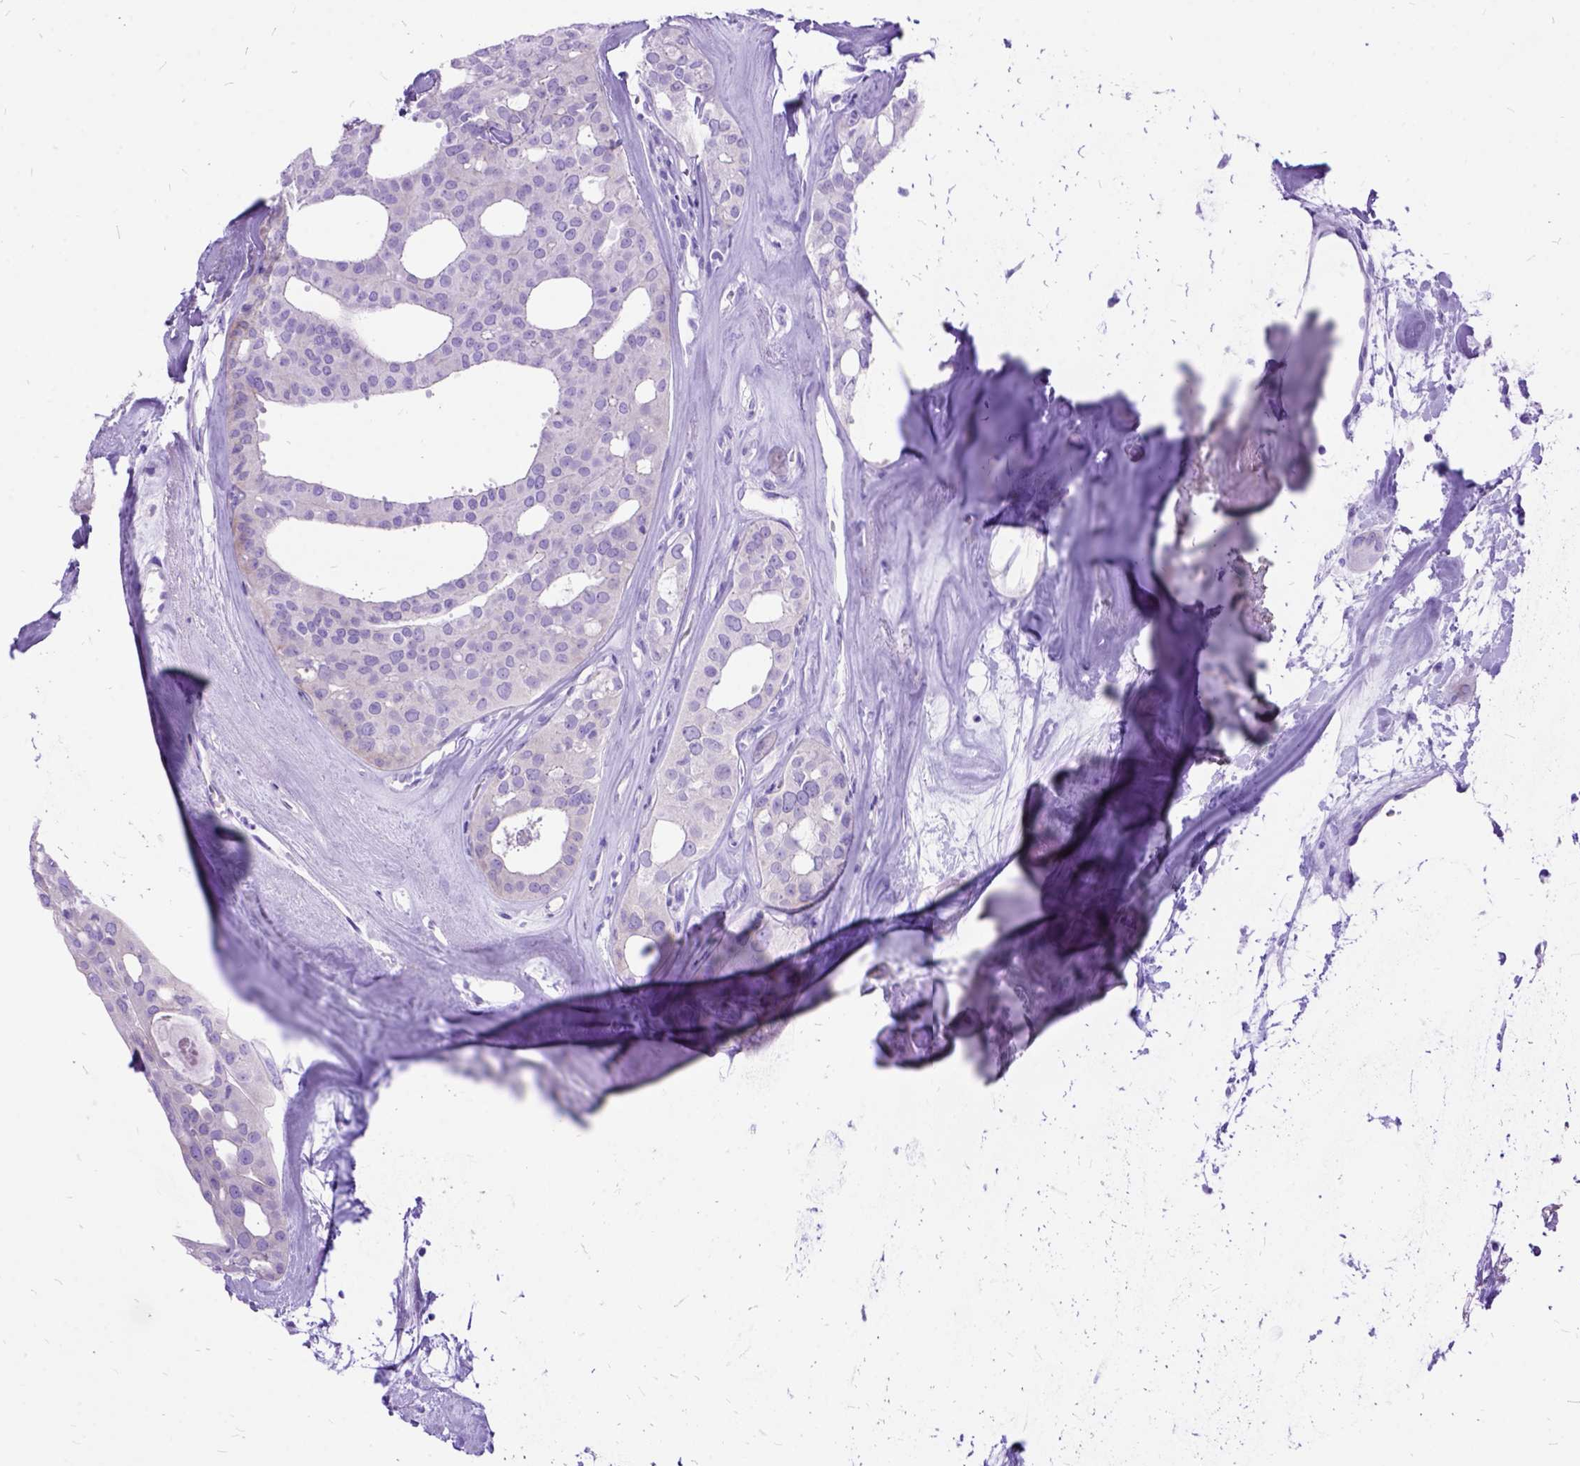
{"staining": {"intensity": "negative", "quantity": "none", "location": "none"}, "tissue": "thyroid cancer", "cell_type": "Tumor cells", "image_type": "cancer", "snomed": [{"axis": "morphology", "description": "Follicular adenoma carcinoma, NOS"}, {"axis": "topography", "description": "Thyroid gland"}], "caption": "The photomicrograph shows no significant positivity in tumor cells of thyroid cancer.", "gene": "DNAH2", "patient": {"sex": "male", "age": 75}}